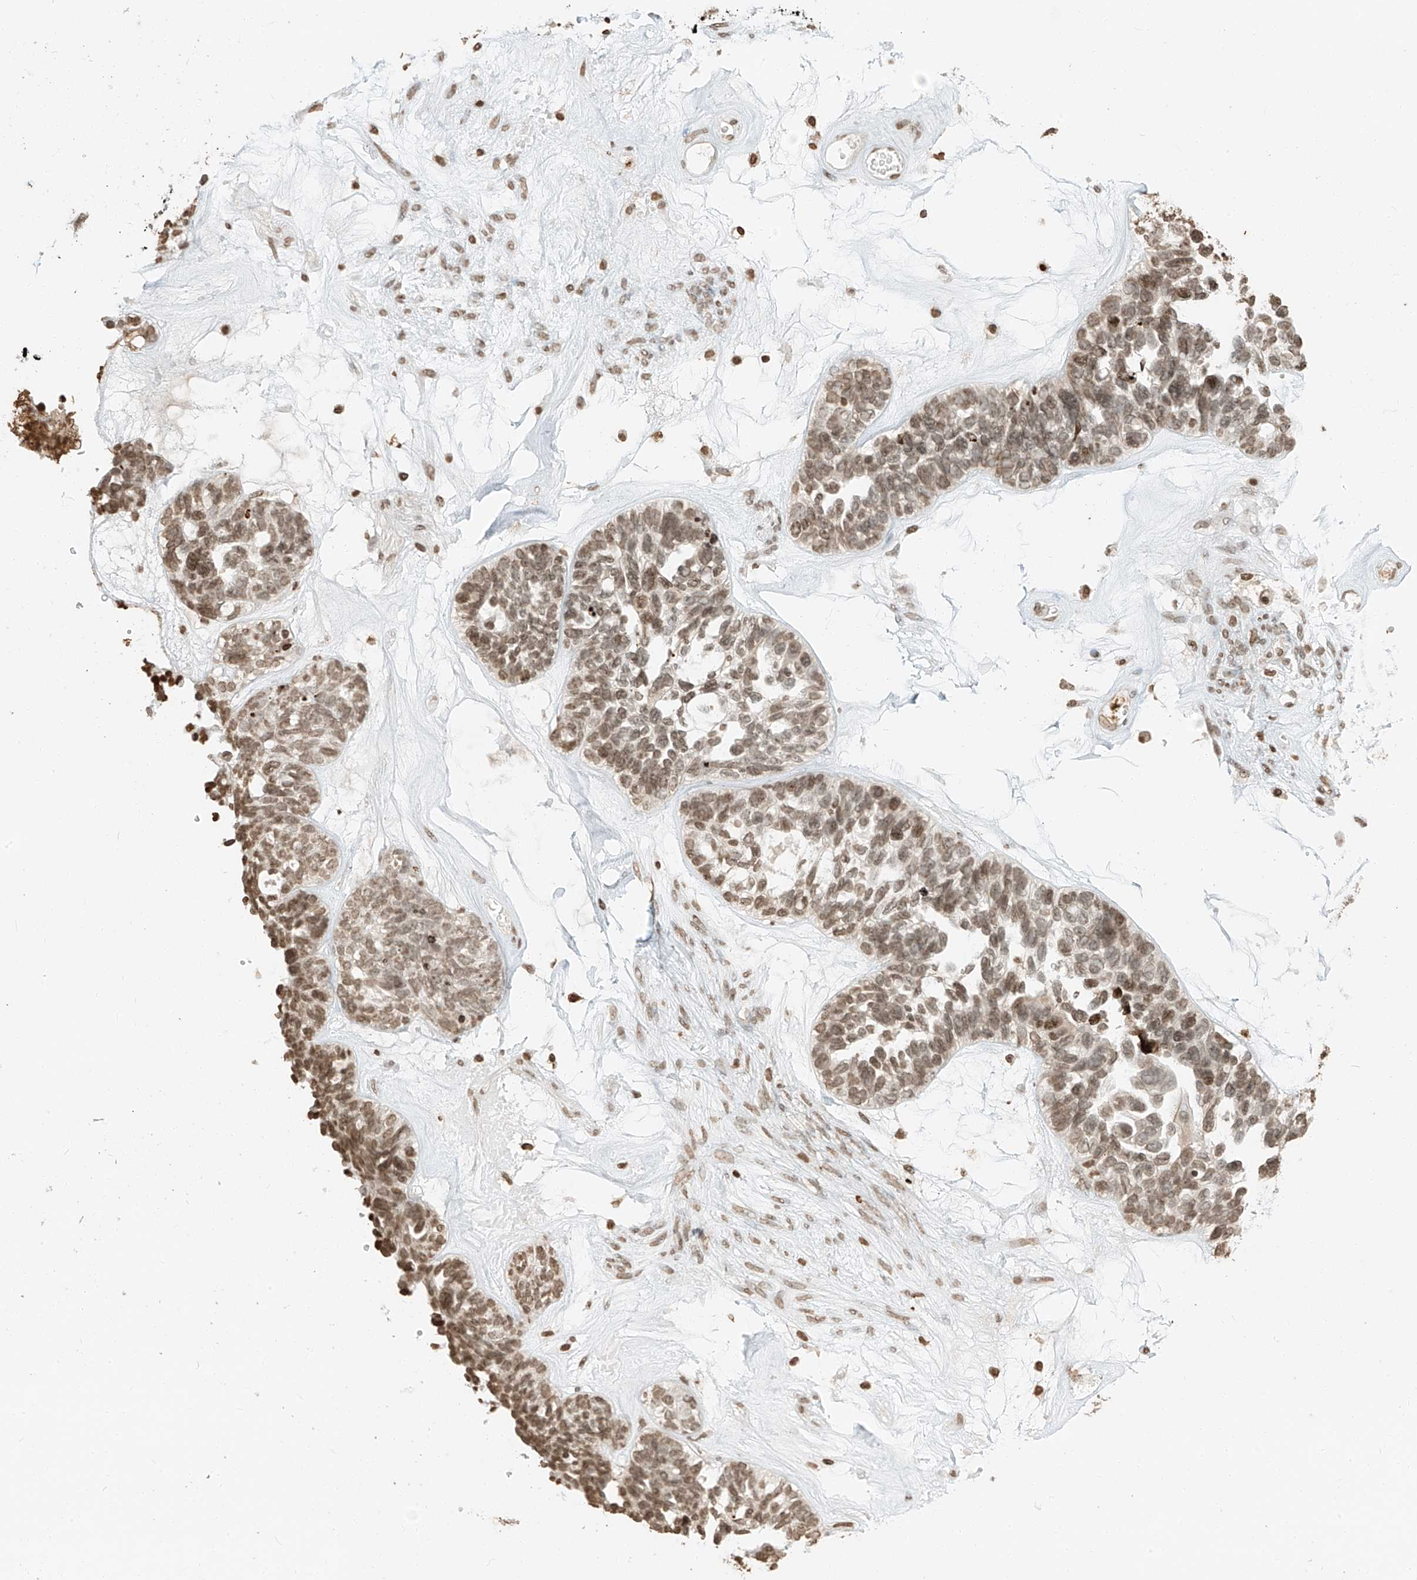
{"staining": {"intensity": "moderate", "quantity": ">75%", "location": "nuclear"}, "tissue": "ovarian cancer", "cell_type": "Tumor cells", "image_type": "cancer", "snomed": [{"axis": "morphology", "description": "Cystadenocarcinoma, serous, NOS"}, {"axis": "topography", "description": "Ovary"}], "caption": "Tumor cells demonstrate medium levels of moderate nuclear staining in approximately >75% of cells in ovarian cancer.", "gene": "C17orf58", "patient": {"sex": "female", "age": 79}}